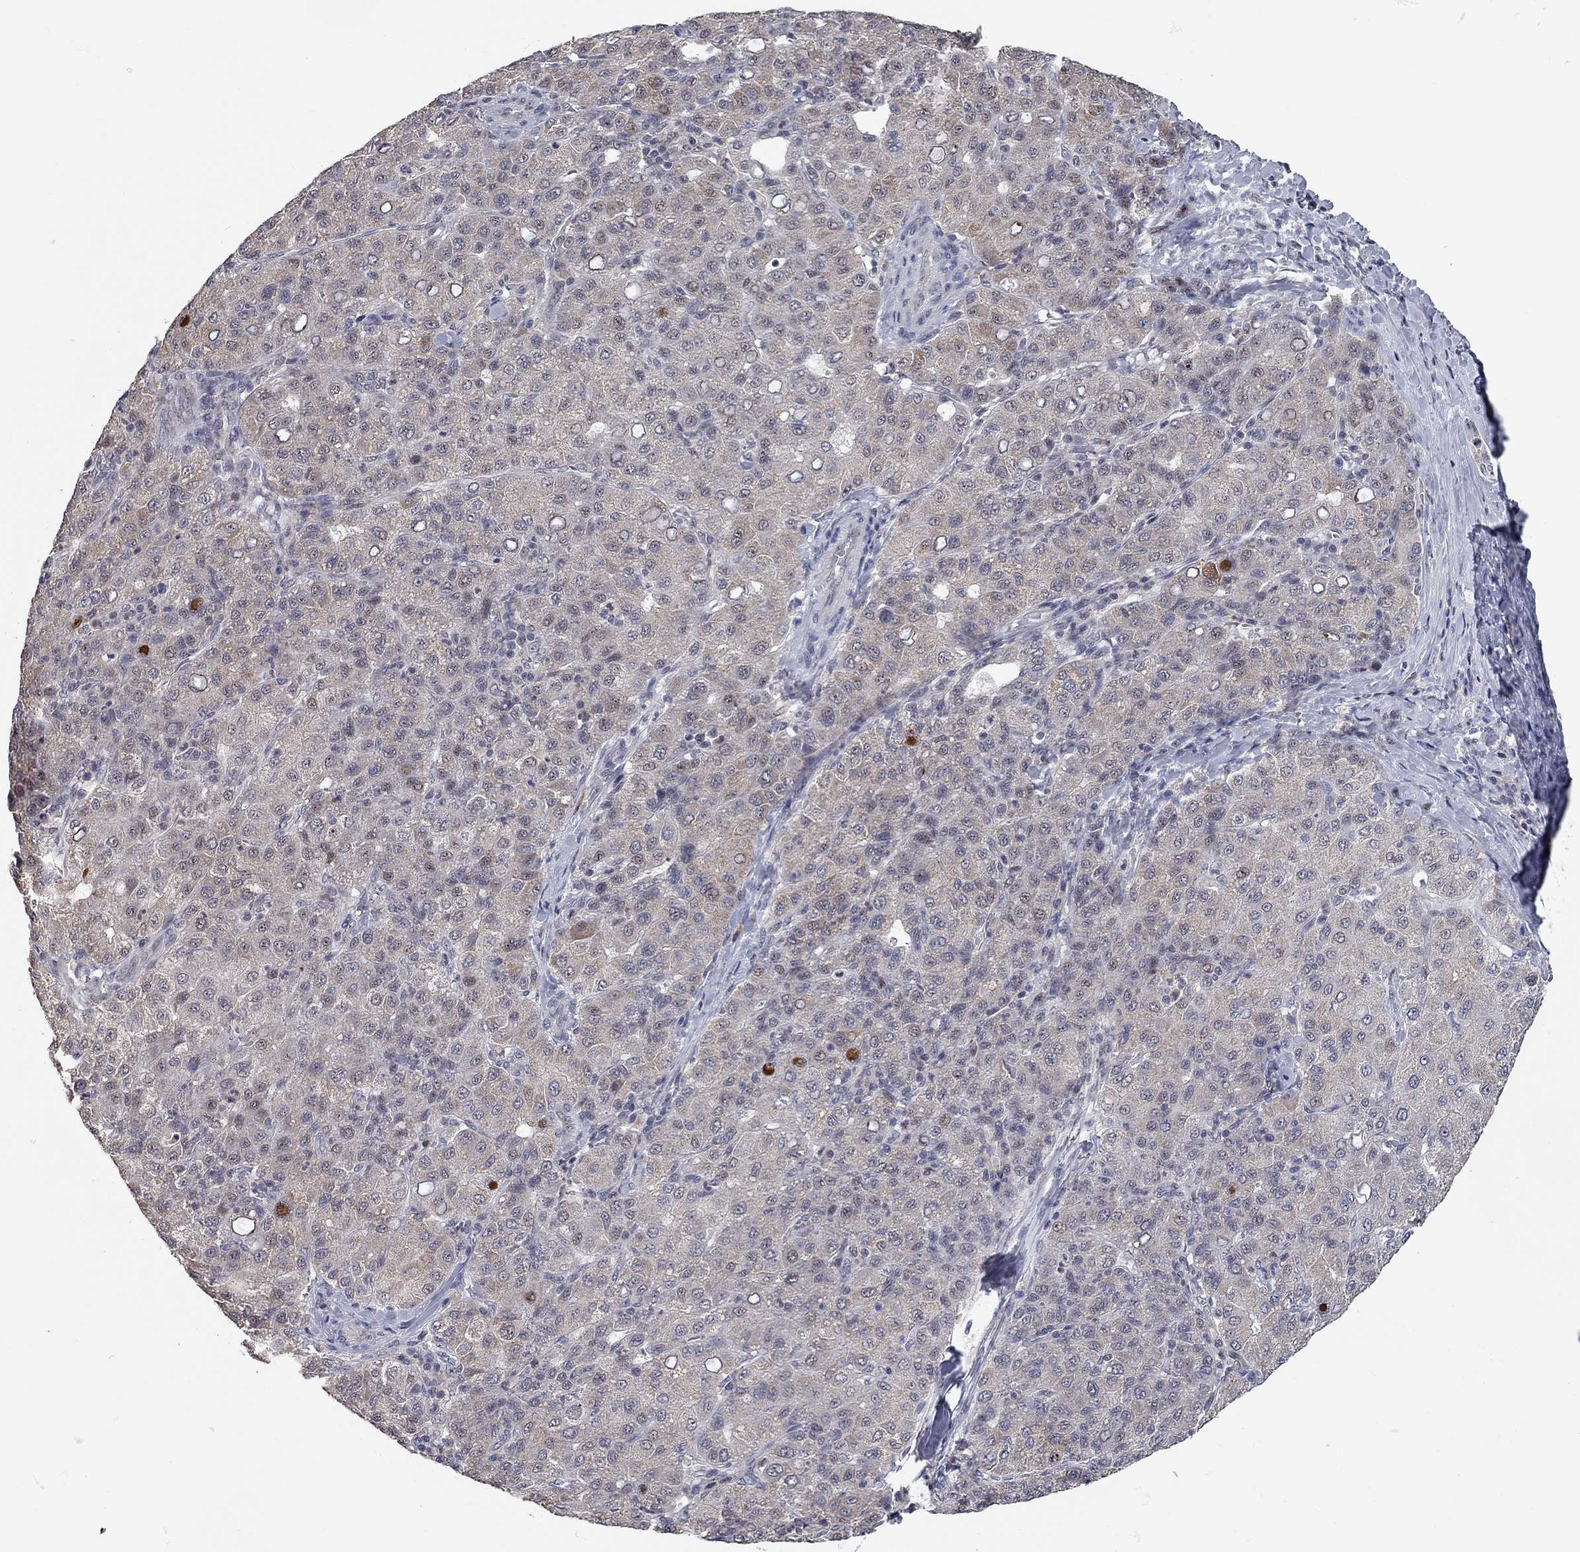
{"staining": {"intensity": "negative", "quantity": "none", "location": "none"}, "tissue": "liver cancer", "cell_type": "Tumor cells", "image_type": "cancer", "snomed": [{"axis": "morphology", "description": "Carcinoma, Hepatocellular, NOS"}, {"axis": "topography", "description": "Liver"}], "caption": "Liver cancer stained for a protein using immunohistochemistry shows no positivity tumor cells.", "gene": "XAGE2", "patient": {"sex": "male", "age": 65}}